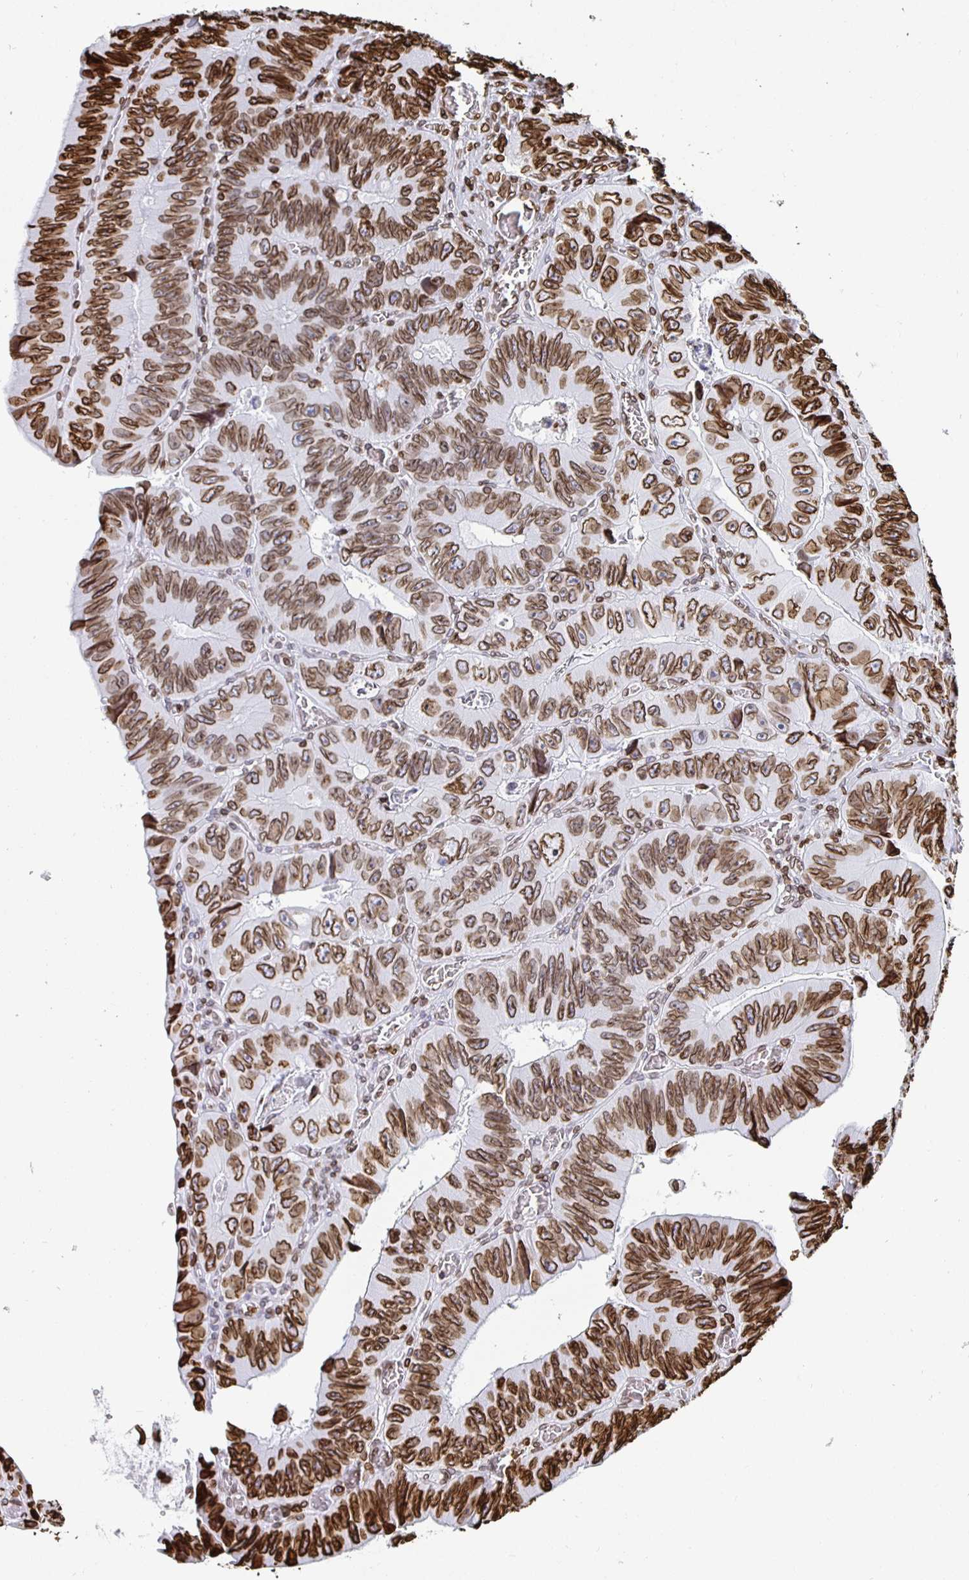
{"staining": {"intensity": "moderate", "quantity": ">75%", "location": "cytoplasmic/membranous,nuclear"}, "tissue": "colorectal cancer", "cell_type": "Tumor cells", "image_type": "cancer", "snomed": [{"axis": "morphology", "description": "Adenocarcinoma, NOS"}, {"axis": "topography", "description": "Colon"}], "caption": "The immunohistochemical stain labels moderate cytoplasmic/membranous and nuclear staining in tumor cells of adenocarcinoma (colorectal) tissue. (IHC, brightfield microscopy, high magnification).", "gene": "LMNB1", "patient": {"sex": "female", "age": 84}}